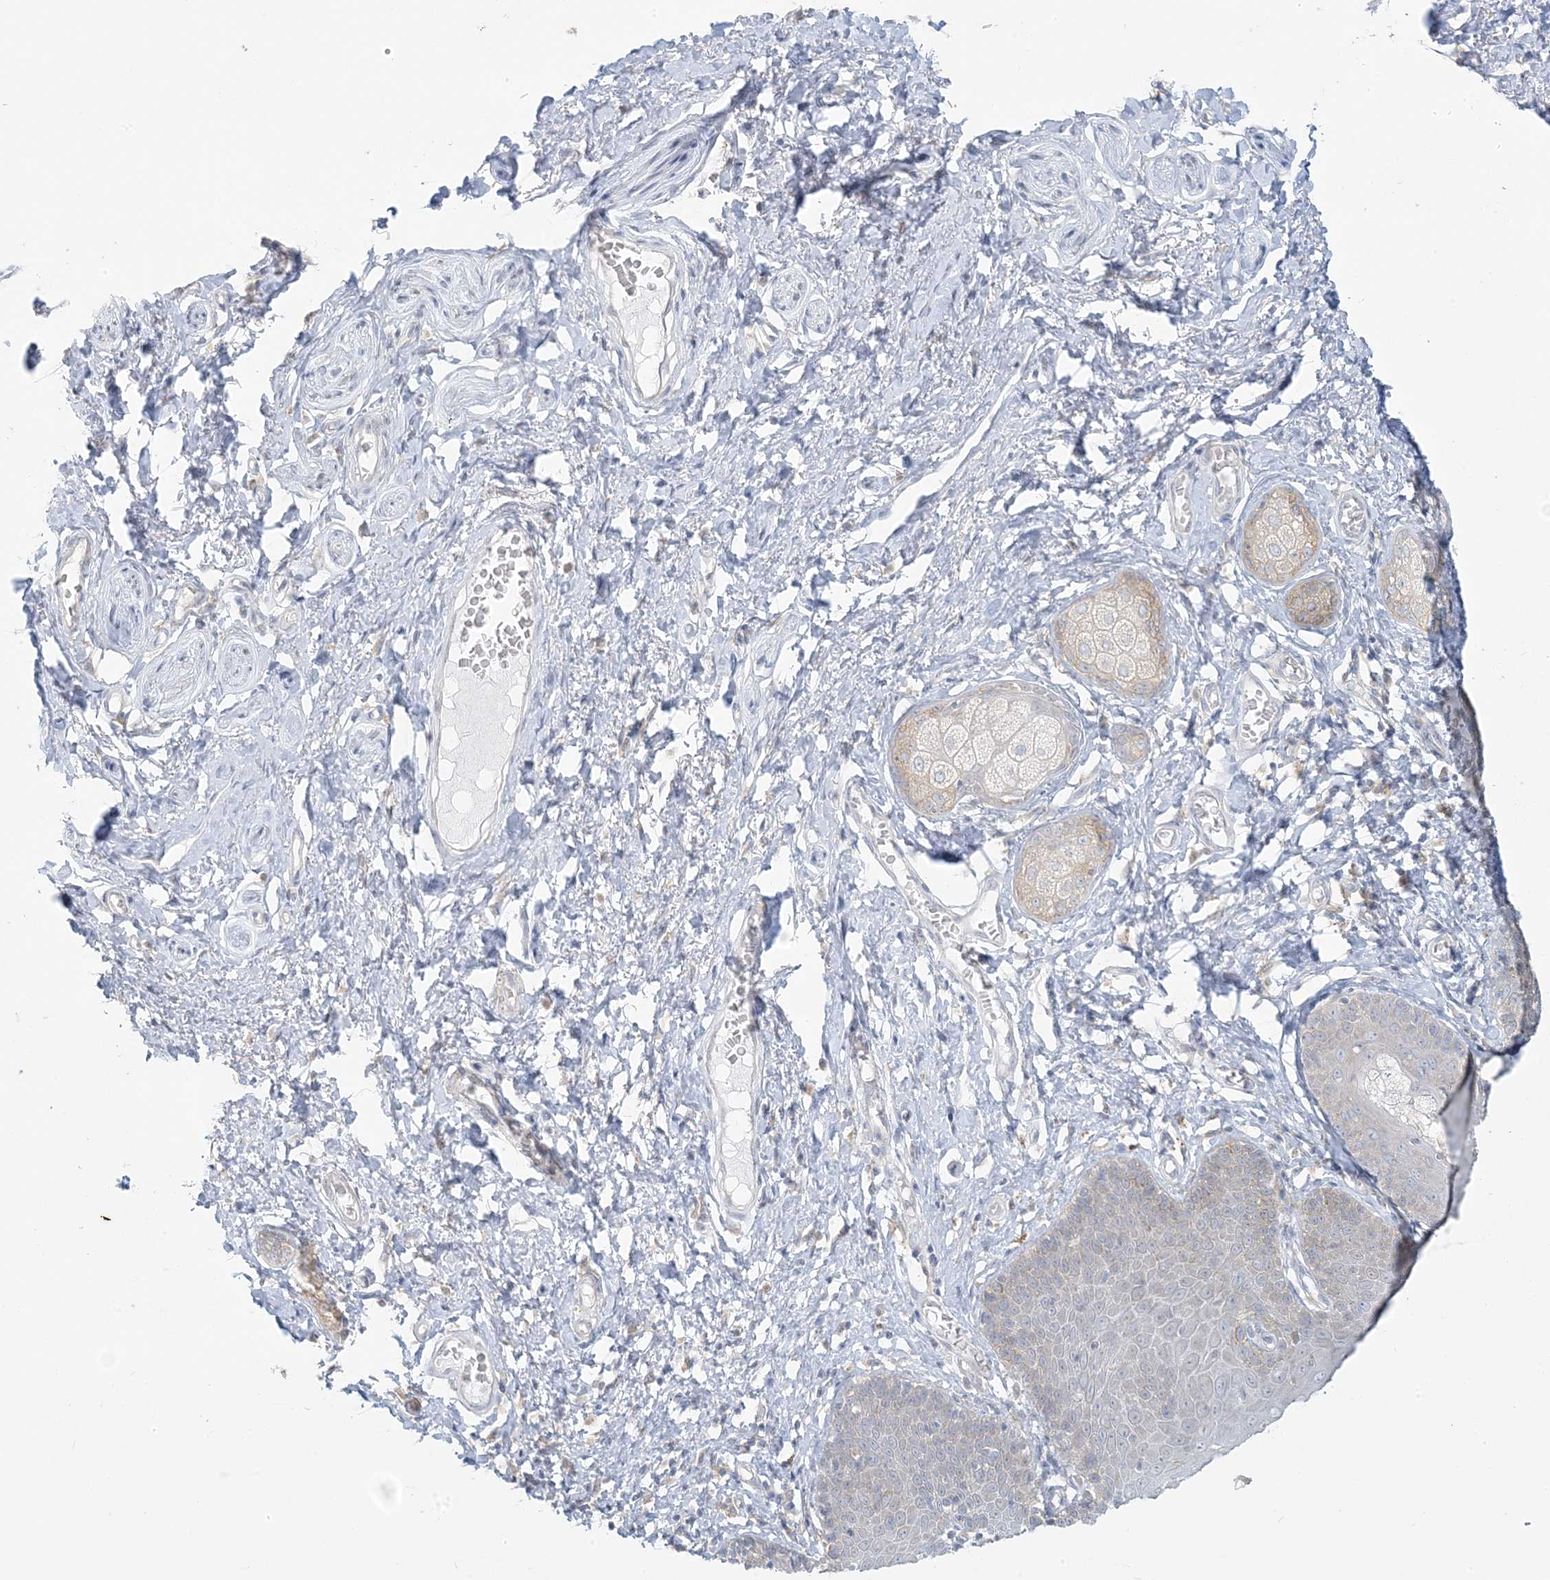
{"staining": {"intensity": "weak", "quantity": "25%-75%", "location": "cytoplasmic/membranous"}, "tissue": "skin", "cell_type": "Epidermal cells", "image_type": "normal", "snomed": [{"axis": "morphology", "description": "Normal tissue, NOS"}, {"axis": "topography", "description": "Vulva"}], "caption": "The image reveals a brown stain indicating the presence of a protein in the cytoplasmic/membranous of epidermal cells in skin. (DAB (3,3'-diaminobenzidine) = brown stain, brightfield microscopy at high magnification).", "gene": "EEFSEC", "patient": {"sex": "female", "age": 66}}